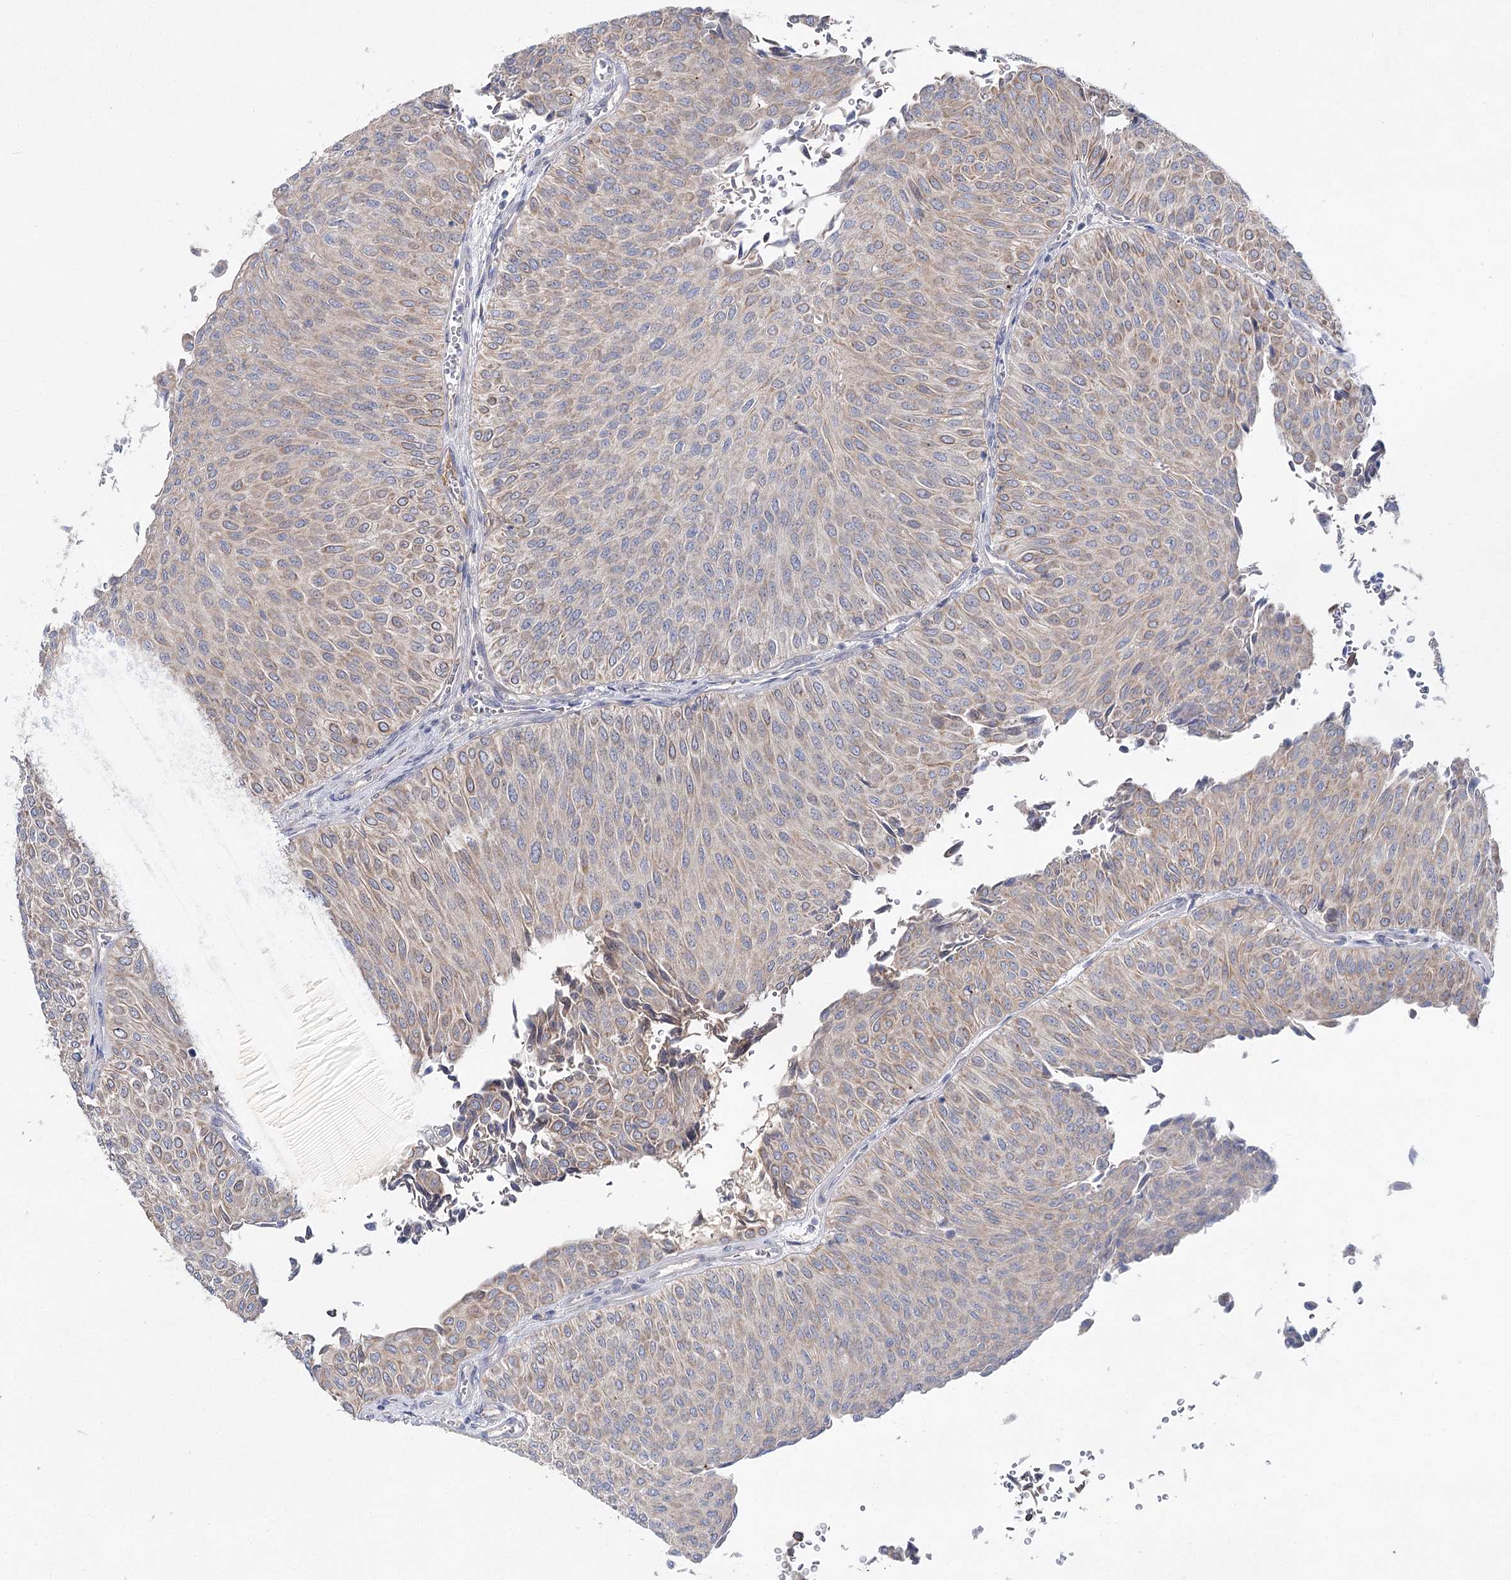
{"staining": {"intensity": "weak", "quantity": "25%-75%", "location": "cytoplasmic/membranous"}, "tissue": "urothelial cancer", "cell_type": "Tumor cells", "image_type": "cancer", "snomed": [{"axis": "morphology", "description": "Urothelial carcinoma, Low grade"}, {"axis": "topography", "description": "Urinary bladder"}], "caption": "Weak cytoplasmic/membranous positivity is seen in approximately 25%-75% of tumor cells in low-grade urothelial carcinoma. The staining is performed using DAB brown chromogen to label protein expression. The nuclei are counter-stained blue using hematoxylin.", "gene": "LRRC14B", "patient": {"sex": "male", "age": 78}}